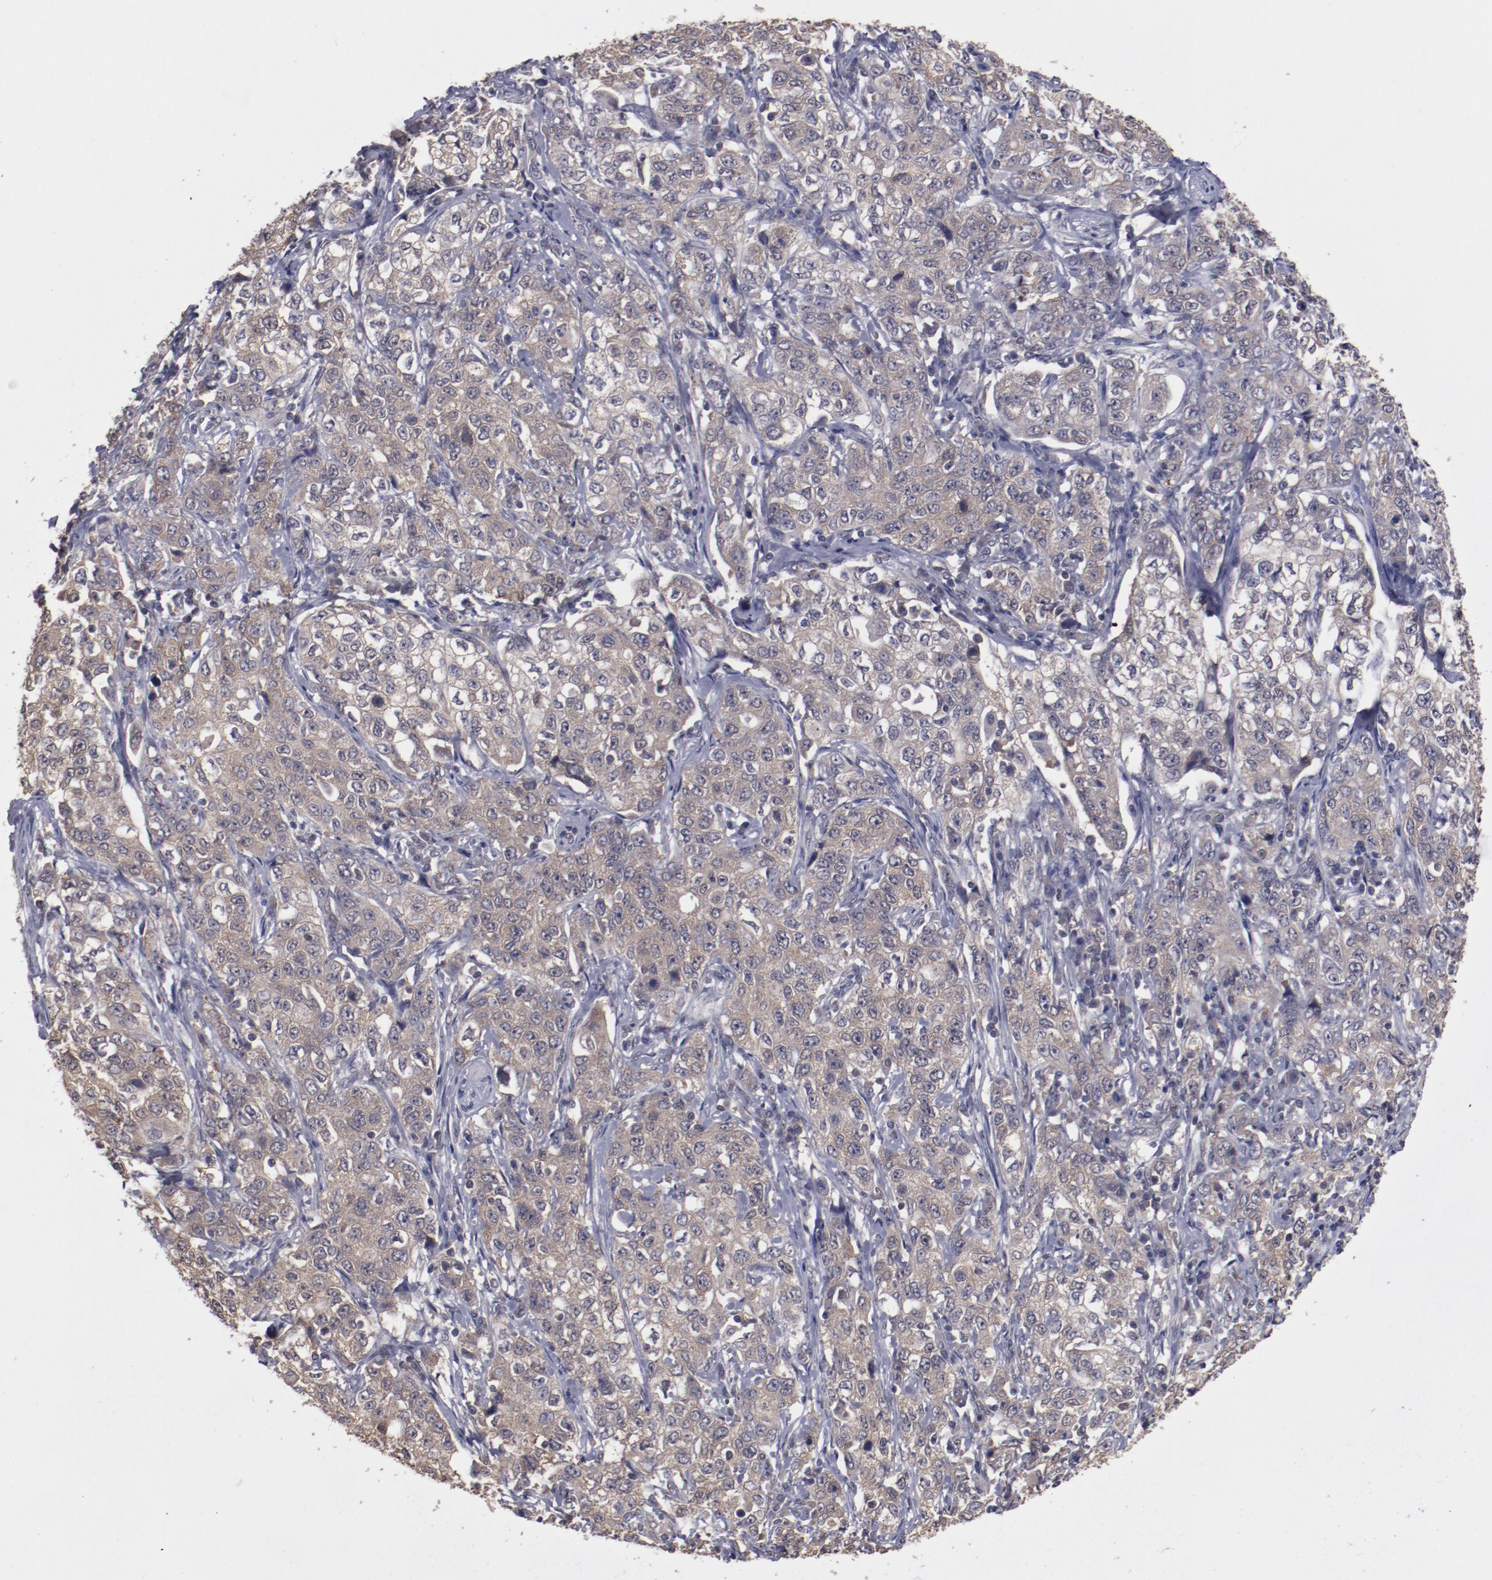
{"staining": {"intensity": "weak", "quantity": ">75%", "location": "cytoplasmic/membranous"}, "tissue": "stomach cancer", "cell_type": "Tumor cells", "image_type": "cancer", "snomed": [{"axis": "morphology", "description": "Adenocarcinoma, NOS"}, {"axis": "topography", "description": "Stomach"}], "caption": "Weak cytoplasmic/membranous protein positivity is present in about >75% of tumor cells in adenocarcinoma (stomach). Nuclei are stained in blue.", "gene": "ARNT", "patient": {"sex": "male", "age": 48}}